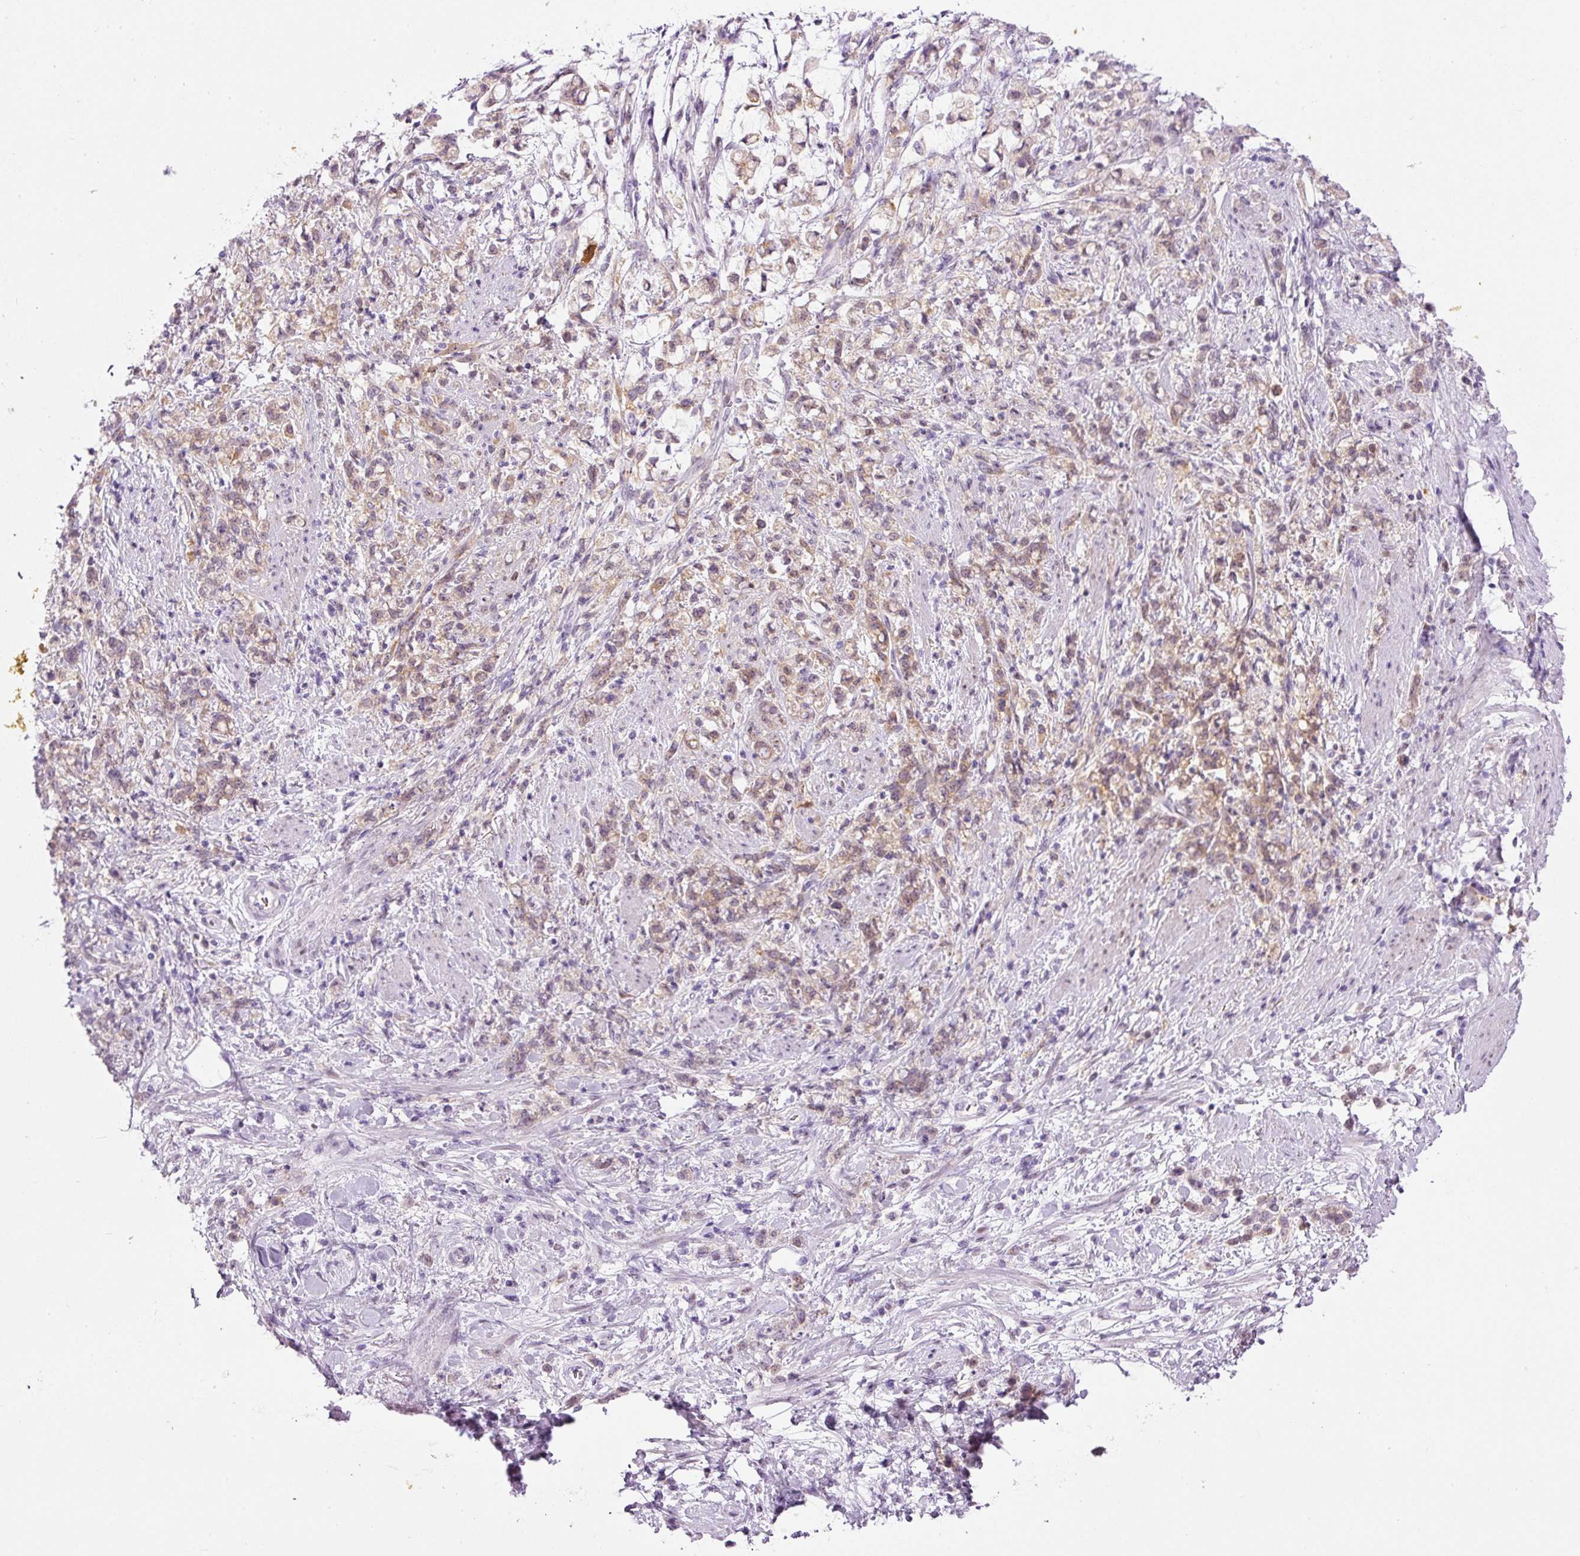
{"staining": {"intensity": "weak", "quantity": ">75%", "location": "cytoplasmic/membranous,nuclear"}, "tissue": "stomach cancer", "cell_type": "Tumor cells", "image_type": "cancer", "snomed": [{"axis": "morphology", "description": "Adenocarcinoma, NOS"}, {"axis": "topography", "description": "Stomach"}], "caption": "IHC micrograph of neoplastic tissue: human stomach cancer (adenocarcinoma) stained using immunohistochemistry (IHC) reveals low levels of weak protein expression localized specifically in the cytoplasmic/membranous and nuclear of tumor cells, appearing as a cytoplasmic/membranous and nuclear brown color.", "gene": "SRC", "patient": {"sex": "female", "age": 60}}